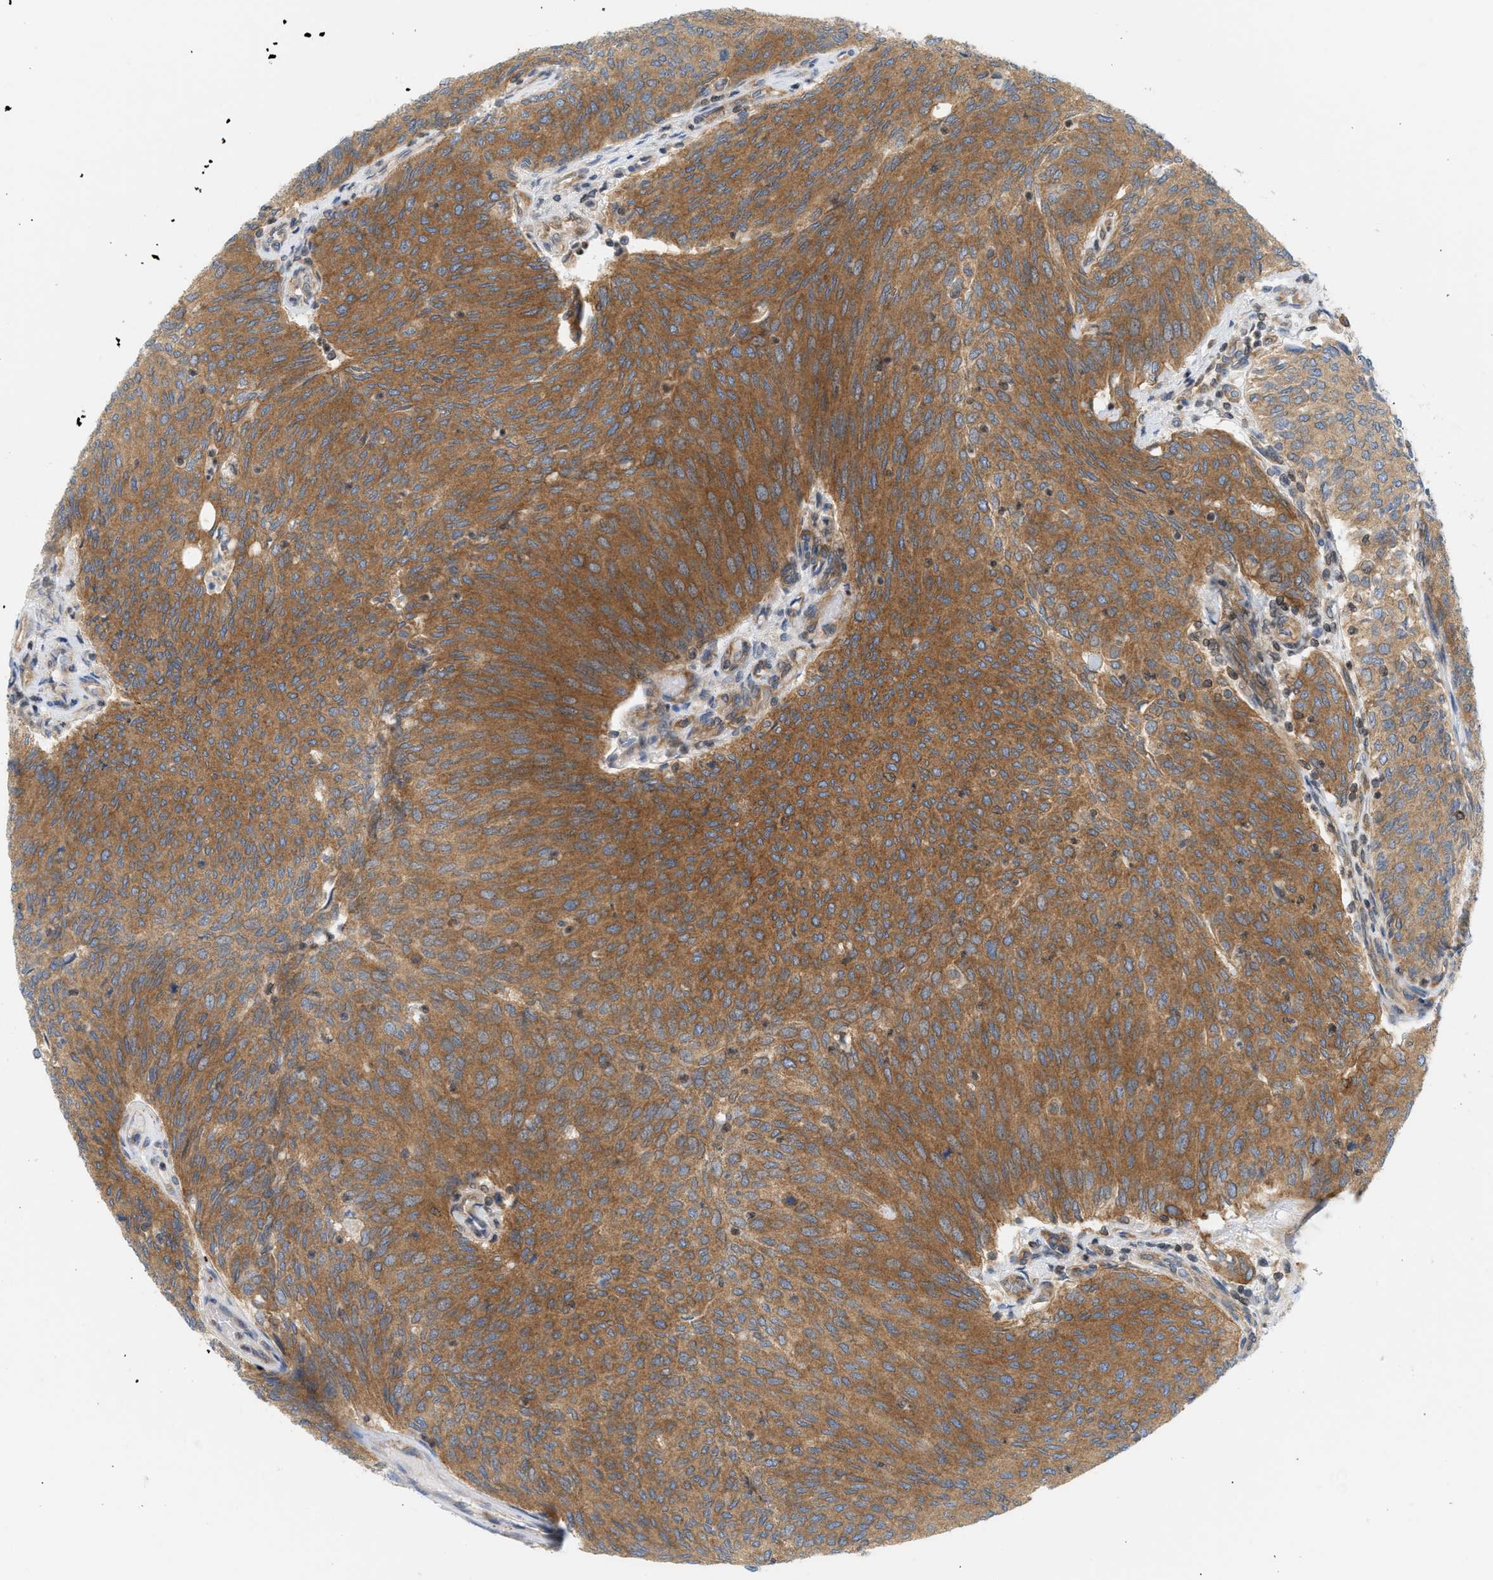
{"staining": {"intensity": "moderate", "quantity": ">75%", "location": "cytoplasmic/membranous"}, "tissue": "urothelial cancer", "cell_type": "Tumor cells", "image_type": "cancer", "snomed": [{"axis": "morphology", "description": "Urothelial carcinoma, Low grade"}, {"axis": "topography", "description": "Urinary bladder"}], "caption": "A photomicrograph of low-grade urothelial carcinoma stained for a protein exhibits moderate cytoplasmic/membranous brown staining in tumor cells.", "gene": "STRN", "patient": {"sex": "female", "age": 79}}